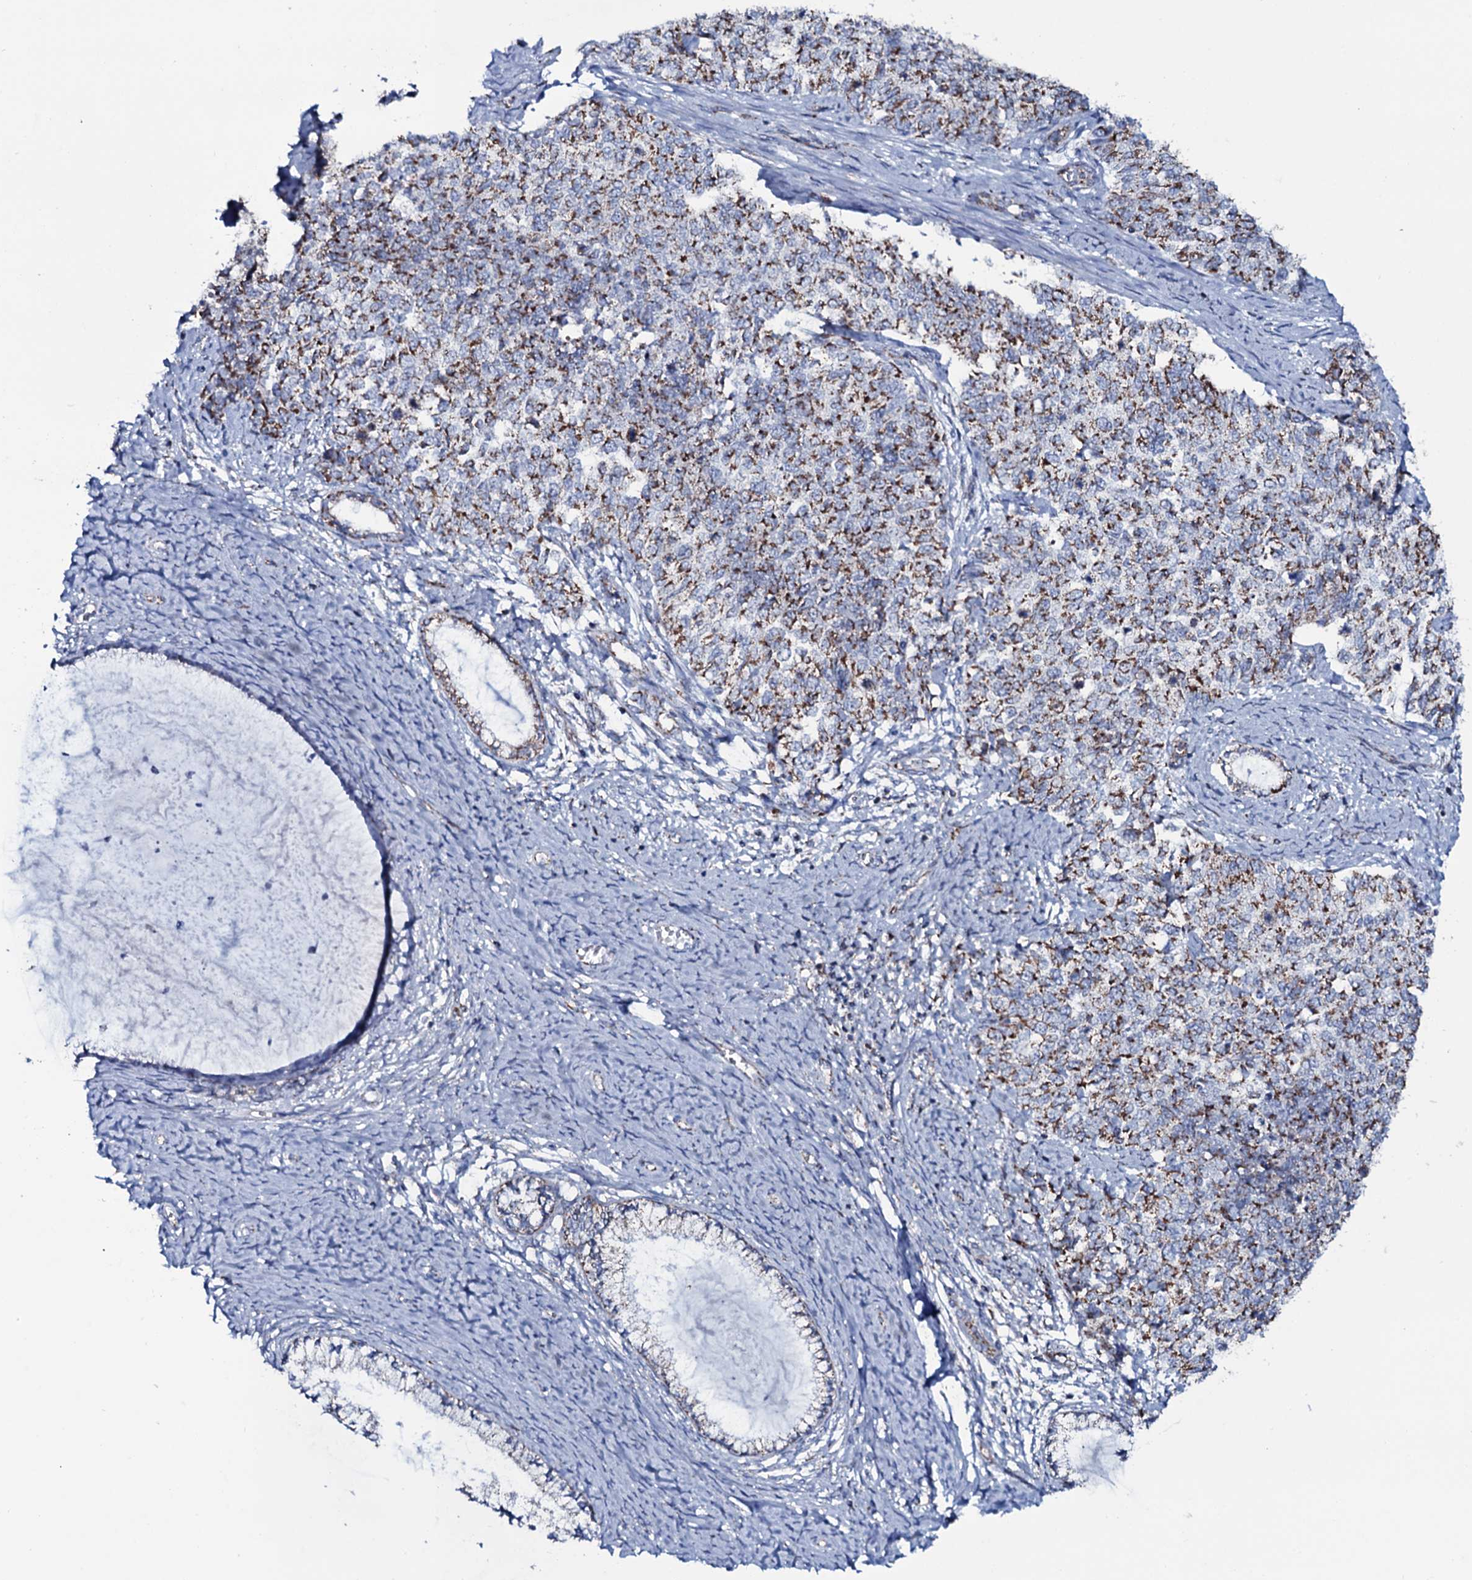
{"staining": {"intensity": "strong", "quantity": ">75%", "location": "cytoplasmic/membranous"}, "tissue": "cervical cancer", "cell_type": "Tumor cells", "image_type": "cancer", "snomed": [{"axis": "morphology", "description": "Squamous cell carcinoma, NOS"}, {"axis": "topography", "description": "Cervix"}], "caption": "This photomicrograph displays immunohistochemistry (IHC) staining of human squamous cell carcinoma (cervical), with high strong cytoplasmic/membranous positivity in about >75% of tumor cells.", "gene": "MRPS35", "patient": {"sex": "female", "age": 63}}